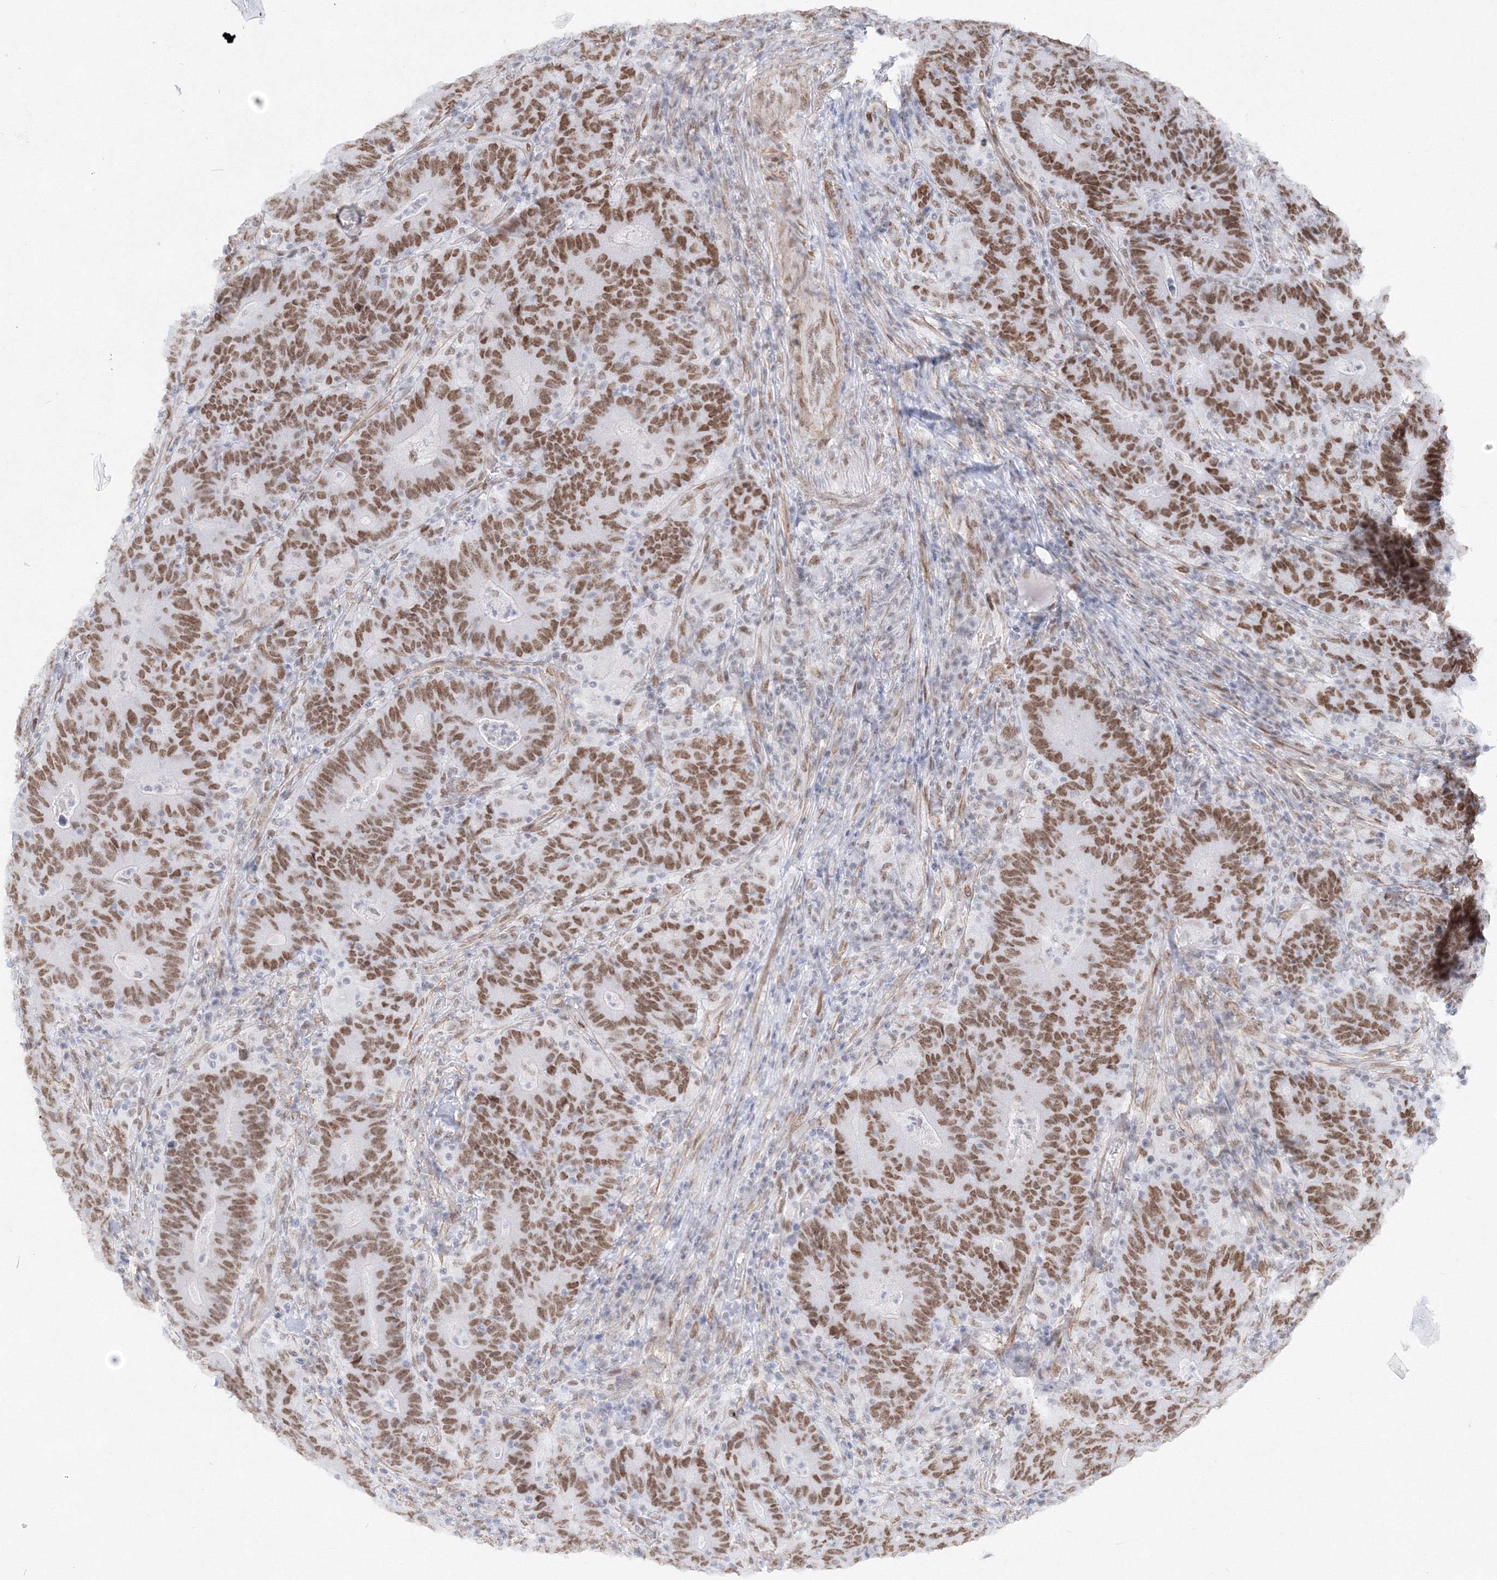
{"staining": {"intensity": "moderate", "quantity": ">75%", "location": "nuclear"}, "tissue": "colorectal cancer", "cell_type": "Tumor cells", "image_type": "cancer", "snomed": [{"axis": "morphology", "description": "Normal tissue, NOS"}, {"axis": "morphology", "description": "Adenocarcinoma, NOS"}, {"axis": "topography", "description": "Colon"}], "caption": "Colorectal cancer (adenocarcinoma) stained with DAB immunohistochemistry (IHC) shows medium levels of moderate nuclear expression in approximately >75% of tumor cells.", "gene": "ZNF638", "patient": {"sex": "female", "age": 75}}